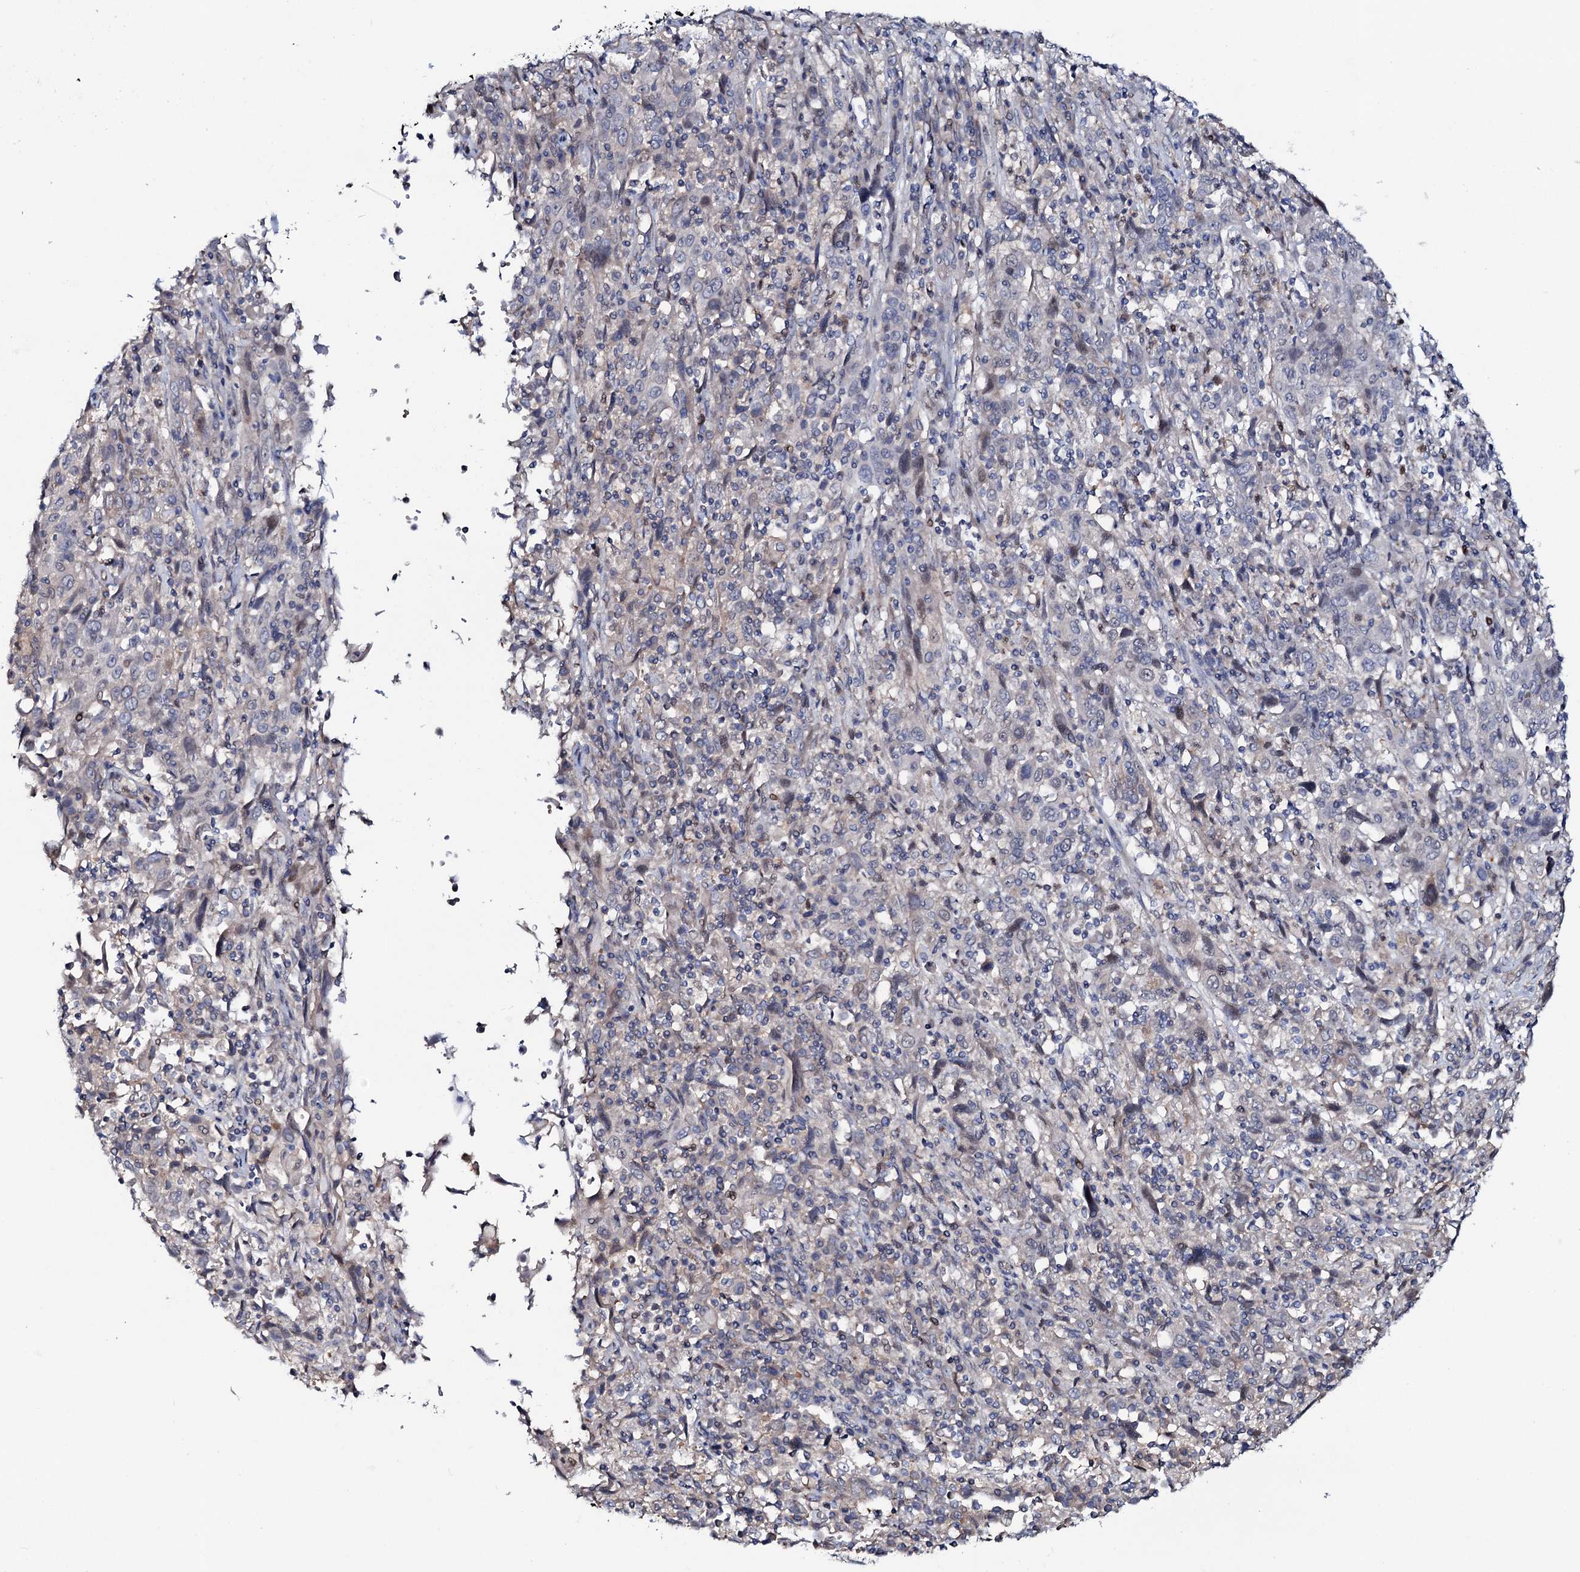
{"staining": {"intensity": "negative", "quantity": "none", "location": "none"}, "tissue": "cervical cancer", "cell_type": "Tumor cells", "image_type": "cancer", "snomed": [{"axis": "morphology", "description": "Squamous cell carcinoma, NOS"}, {"axis": "topography", "description": "Cervix"}], "caption": "The histopathology image exhibits no staining of tumor cells in squamous cell carcinoma (cervical).", "gene": "PPP1R3D", "patient": {"sex": "female", "age": 46}}